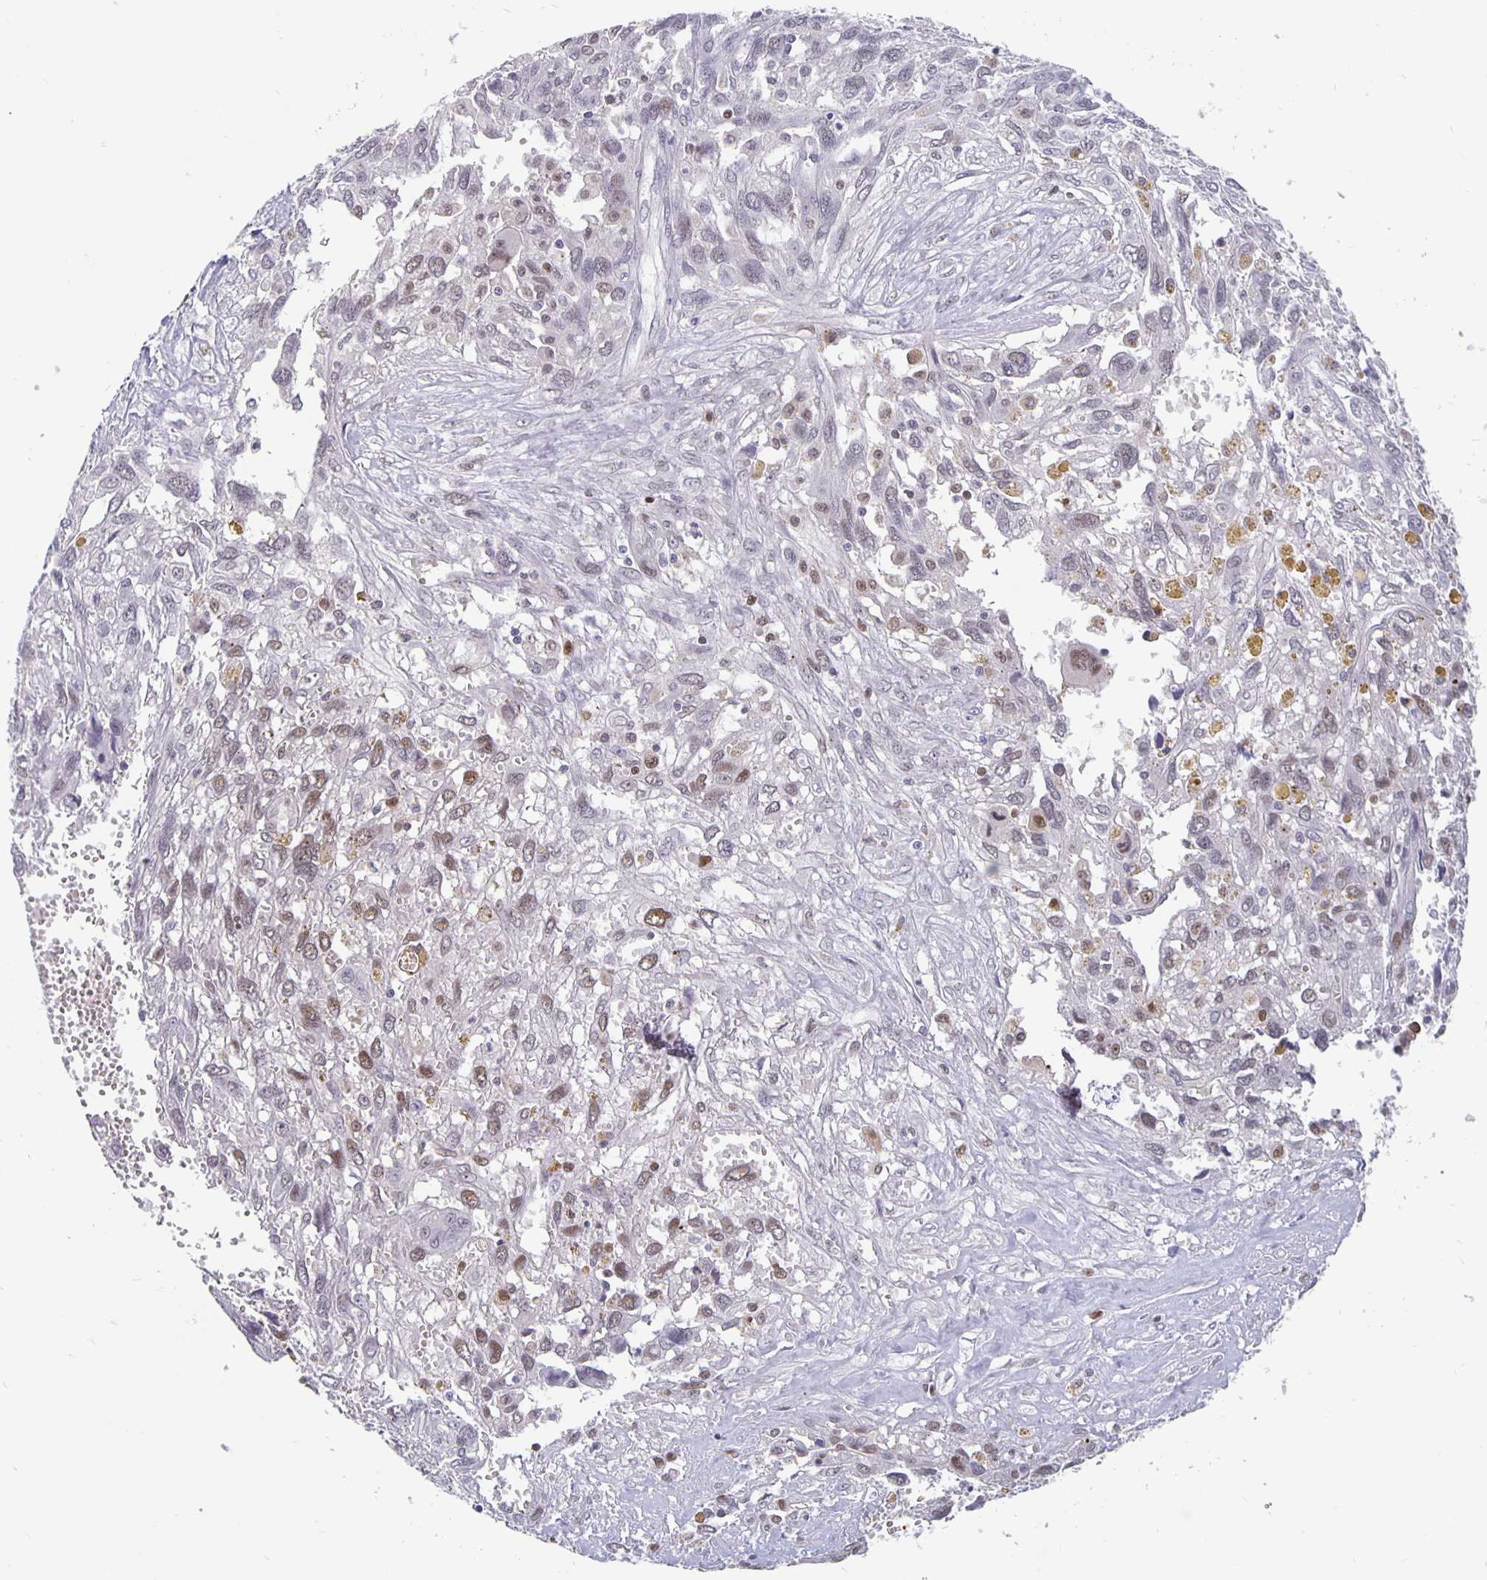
{"staining": {"intensity": "weak", "quantity": "<25%", "location": "nuclear"}, "tissue": "pancreatic cancer", "cell_type": "Tumor cells", "image_type": "cancer", "snomed": [{"axis": "morphology", "description": "Adenocarcinoma, NOS"}, {"axis": "topography", "description": "Pancreas"}], "caption": "IHC image of pancreatic cancer (adenocarcinoma) stained for a protein (brown), which reveals no expression in tumor cells. (IHC, brightfield microscopy, high magnification).", "gene": "ZNF691", "patient": {"sex": "female", "age": 47}}